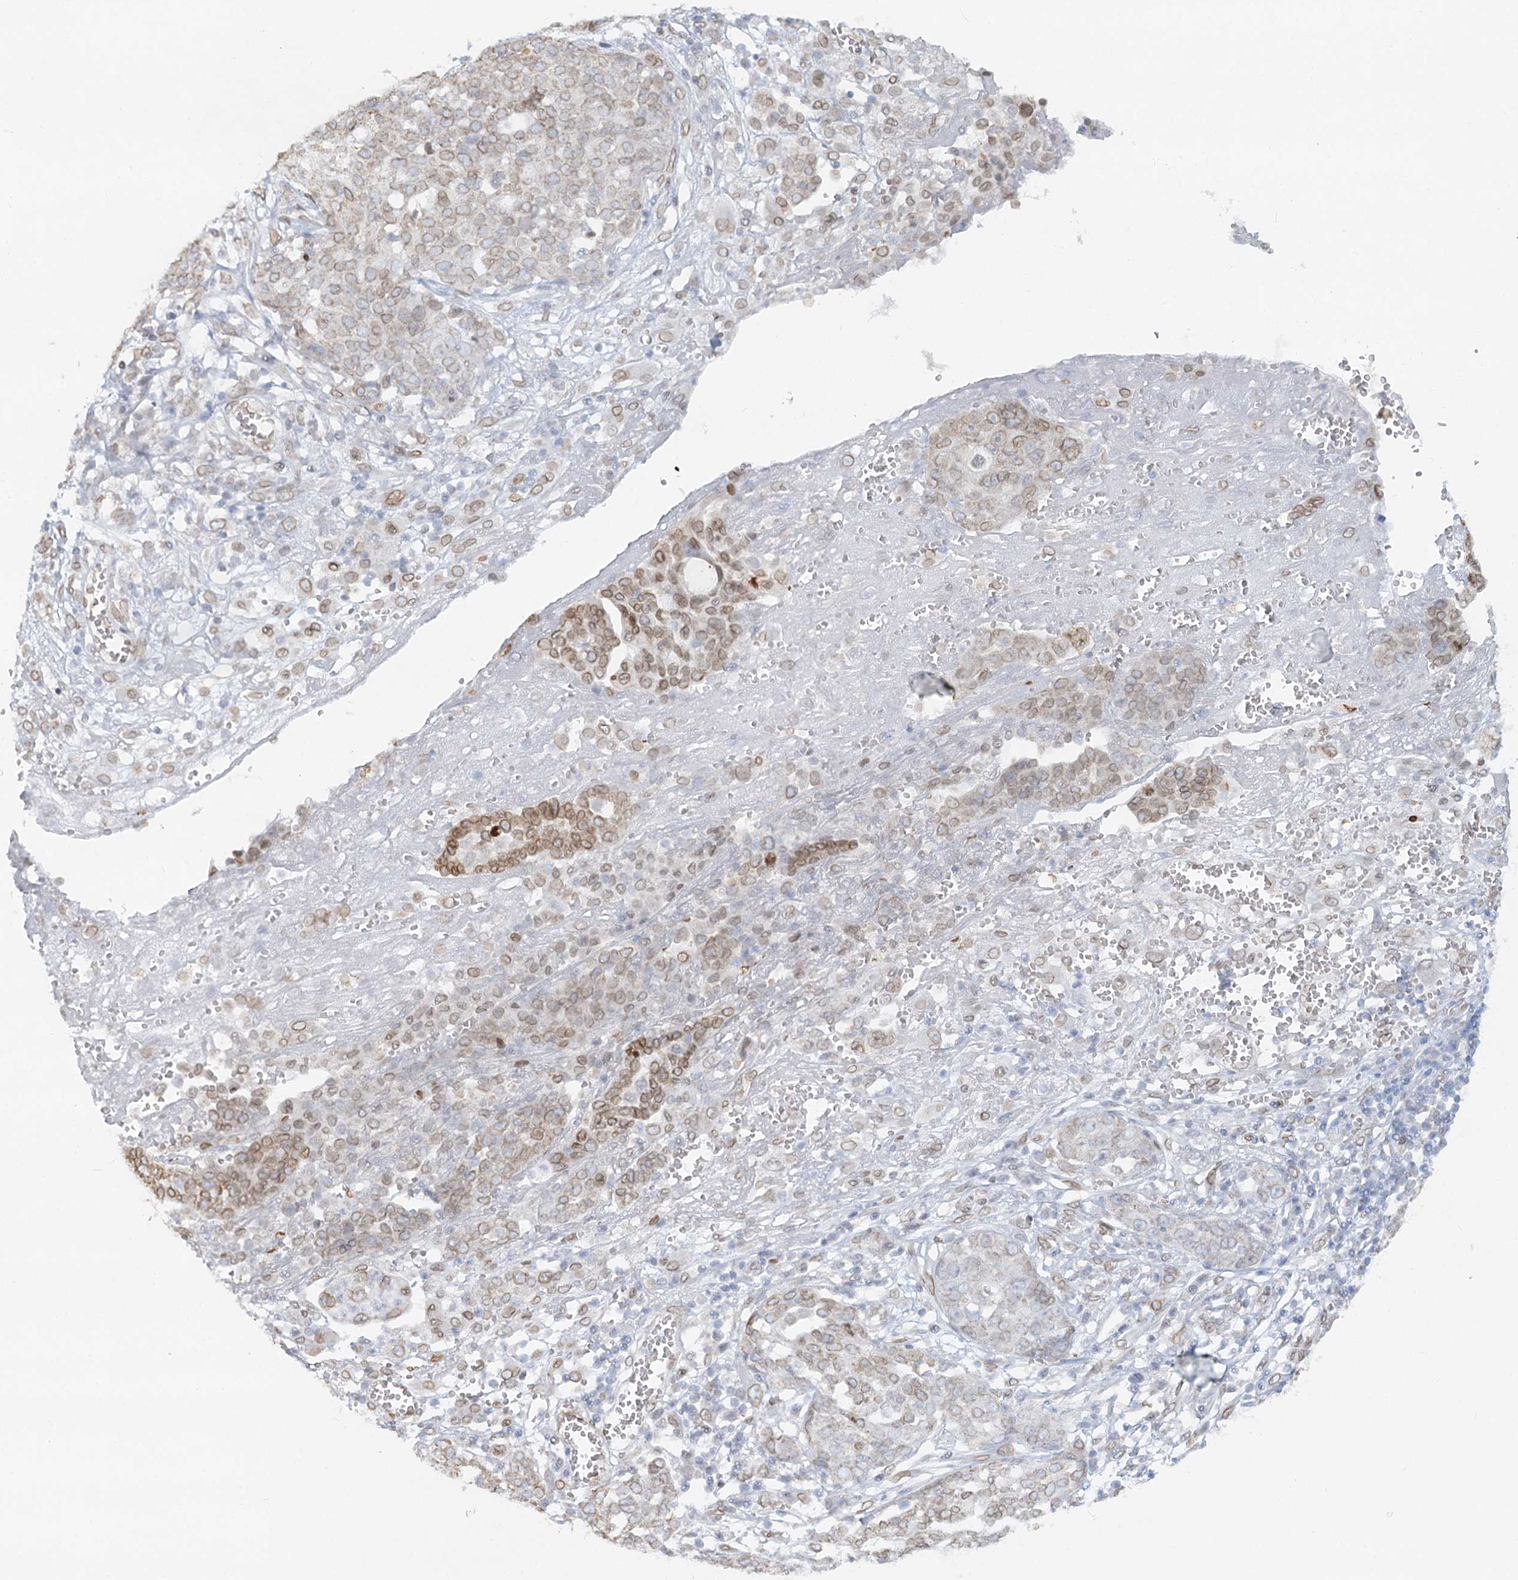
{"staining": {"intensity": "moderate", "quantity": "<25%", "location": "cytoplasmic/membranous,nuclear"}, "tissue": "ovarian cancer", "cell_type": "Tumor cells", "image_type": "cancer", "snomed": [{"axis": "morphology", "description": "Cystadenocarcinoma, serous, NOS"}, {"axis": "topography", "description": "Soft tissue"}, {"axis": "topography", "description": "Ovary"}], "caption": "IHC image of neoplastic tissue: human ovarian cancer (serous cystadenocarcinoma) stained using immunohistochemistry (IHC) exhibits low levels of moderate protein expression localized specifically in the cytoplasmic/membranous and nuclear of tumor cells, appearing as a cytoplasmic/membranous and nuclear brown color.", "gene": "VWA5A", "patient": {"sex": "female", "age": 57}}